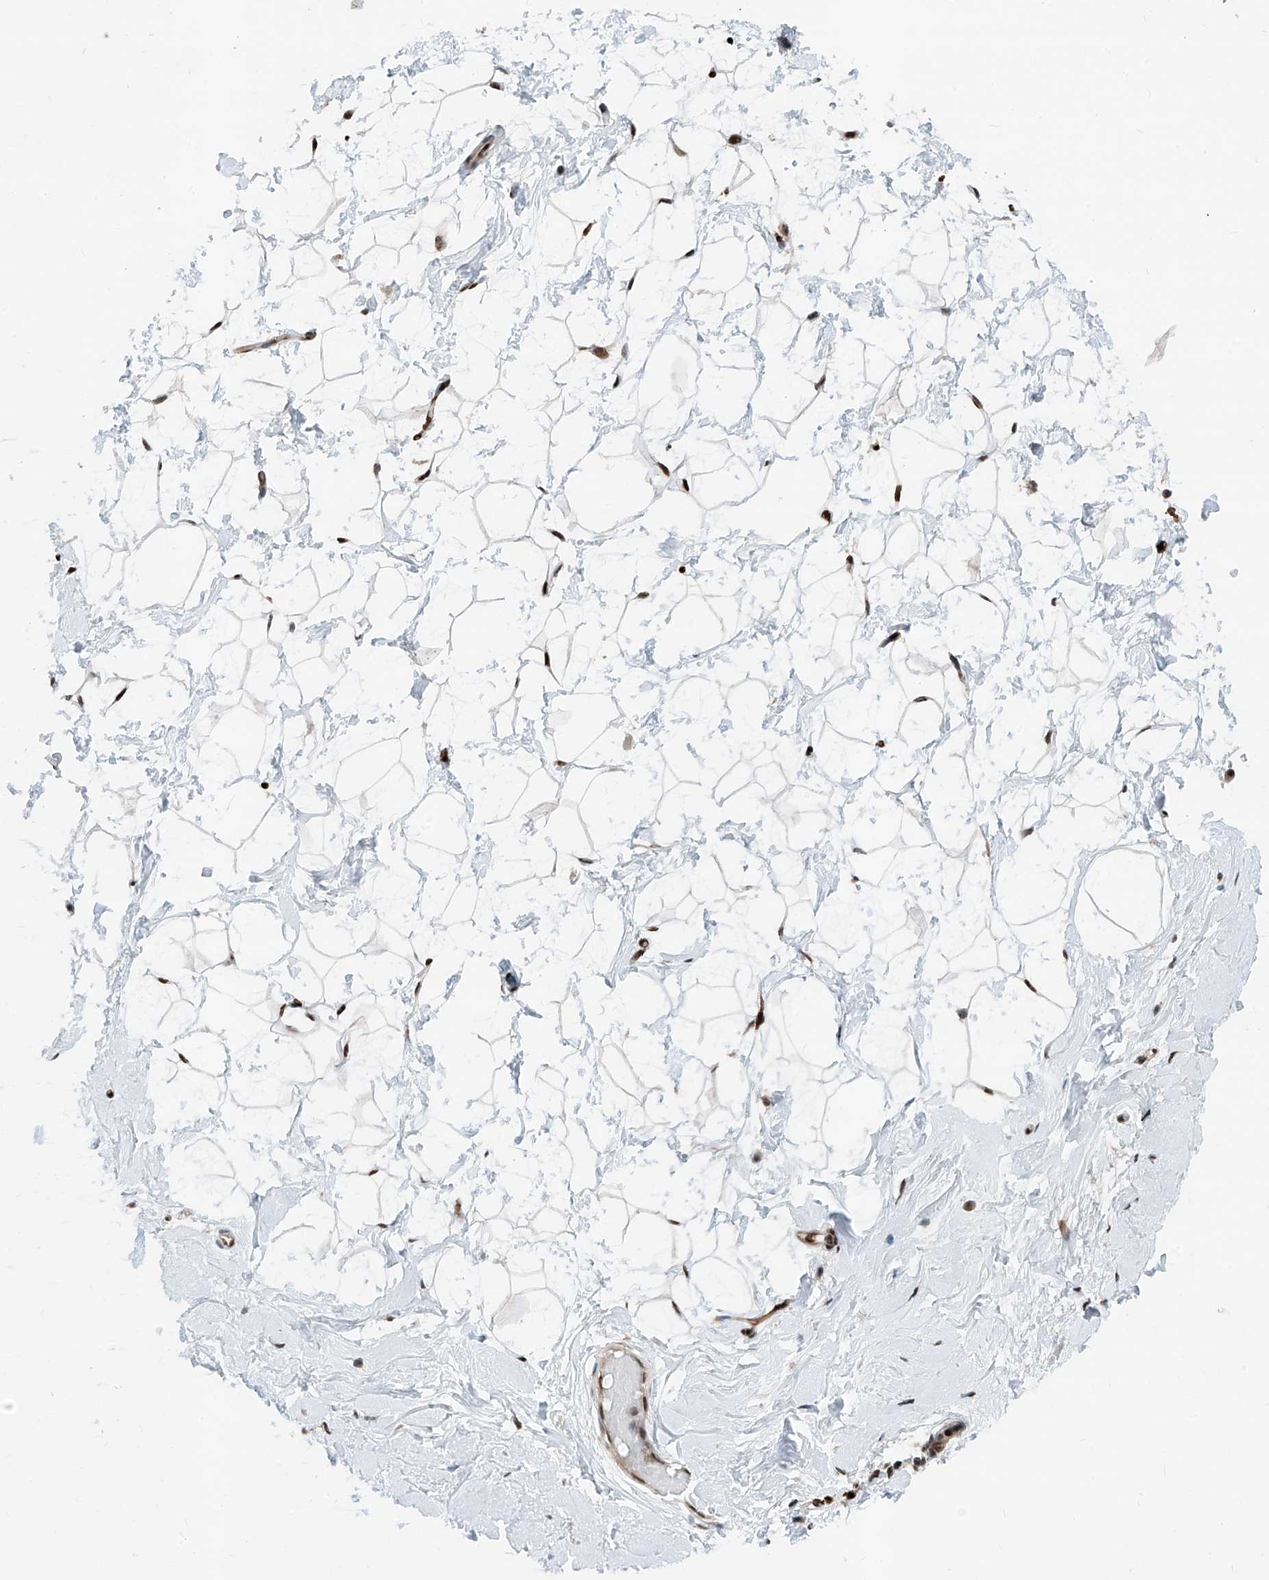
{"staining": {"intensity": "strong", "quantity": ">75%", "location": "nuclear"}, "tissue": "breast", "cell_type": "Adipocytes", "image_type": "normal", "snomed": [{"axis": "morphology", "description": "Normal tissue, NOS"}, {"axis": "morphology", "description": "Adenoma, NOS"}, {"axis": "topography", "description": "Breast"}], "caption": "Immunohistochemical staining of normal breast demonstrates strong nuclear protein positivity in about >75% of adipocytes.", "gene": "RBP7", "patient": {"sex": "female", "age": 23}}